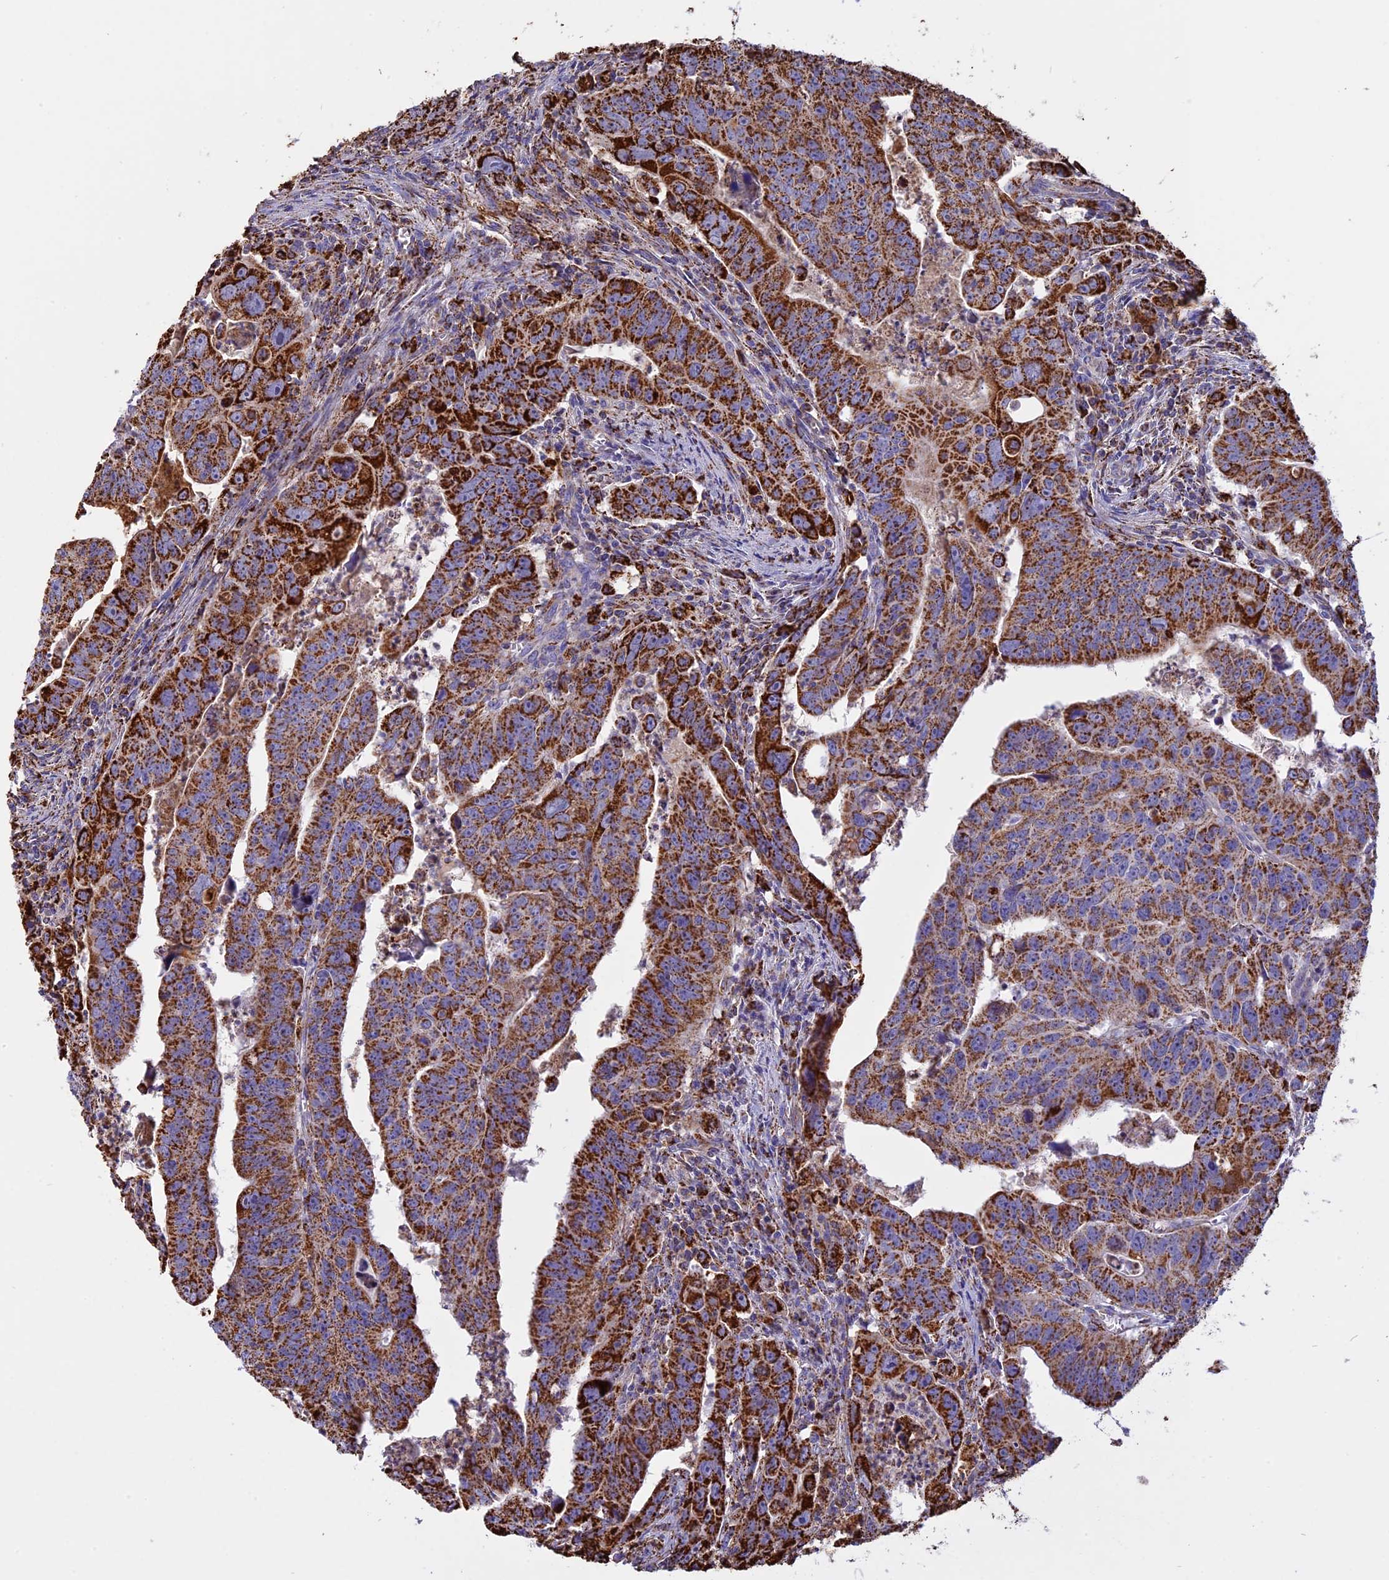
{"staining": {"intensity": "strong", "quantity": ">75%", "location": "cytoplasmic/membranous"}, "tissue": "colorectal cancer", "cell_type": "Tumor cells", "image_type": "cancer", "snomed": [{"axis": "morphology", "description": "Adenocarcinoma, NOS"}, {"axis": "topography", "description": "Rectum"}], "caption": "Immunohistochemistry of adenocarcinoma (colorectal) demonstrates high levels of strong cytoplasmic/membranous positivity in about >75% of tumor cells.", "gene": "KCNG1", "patient": {"sex": "male", "age": 69}}